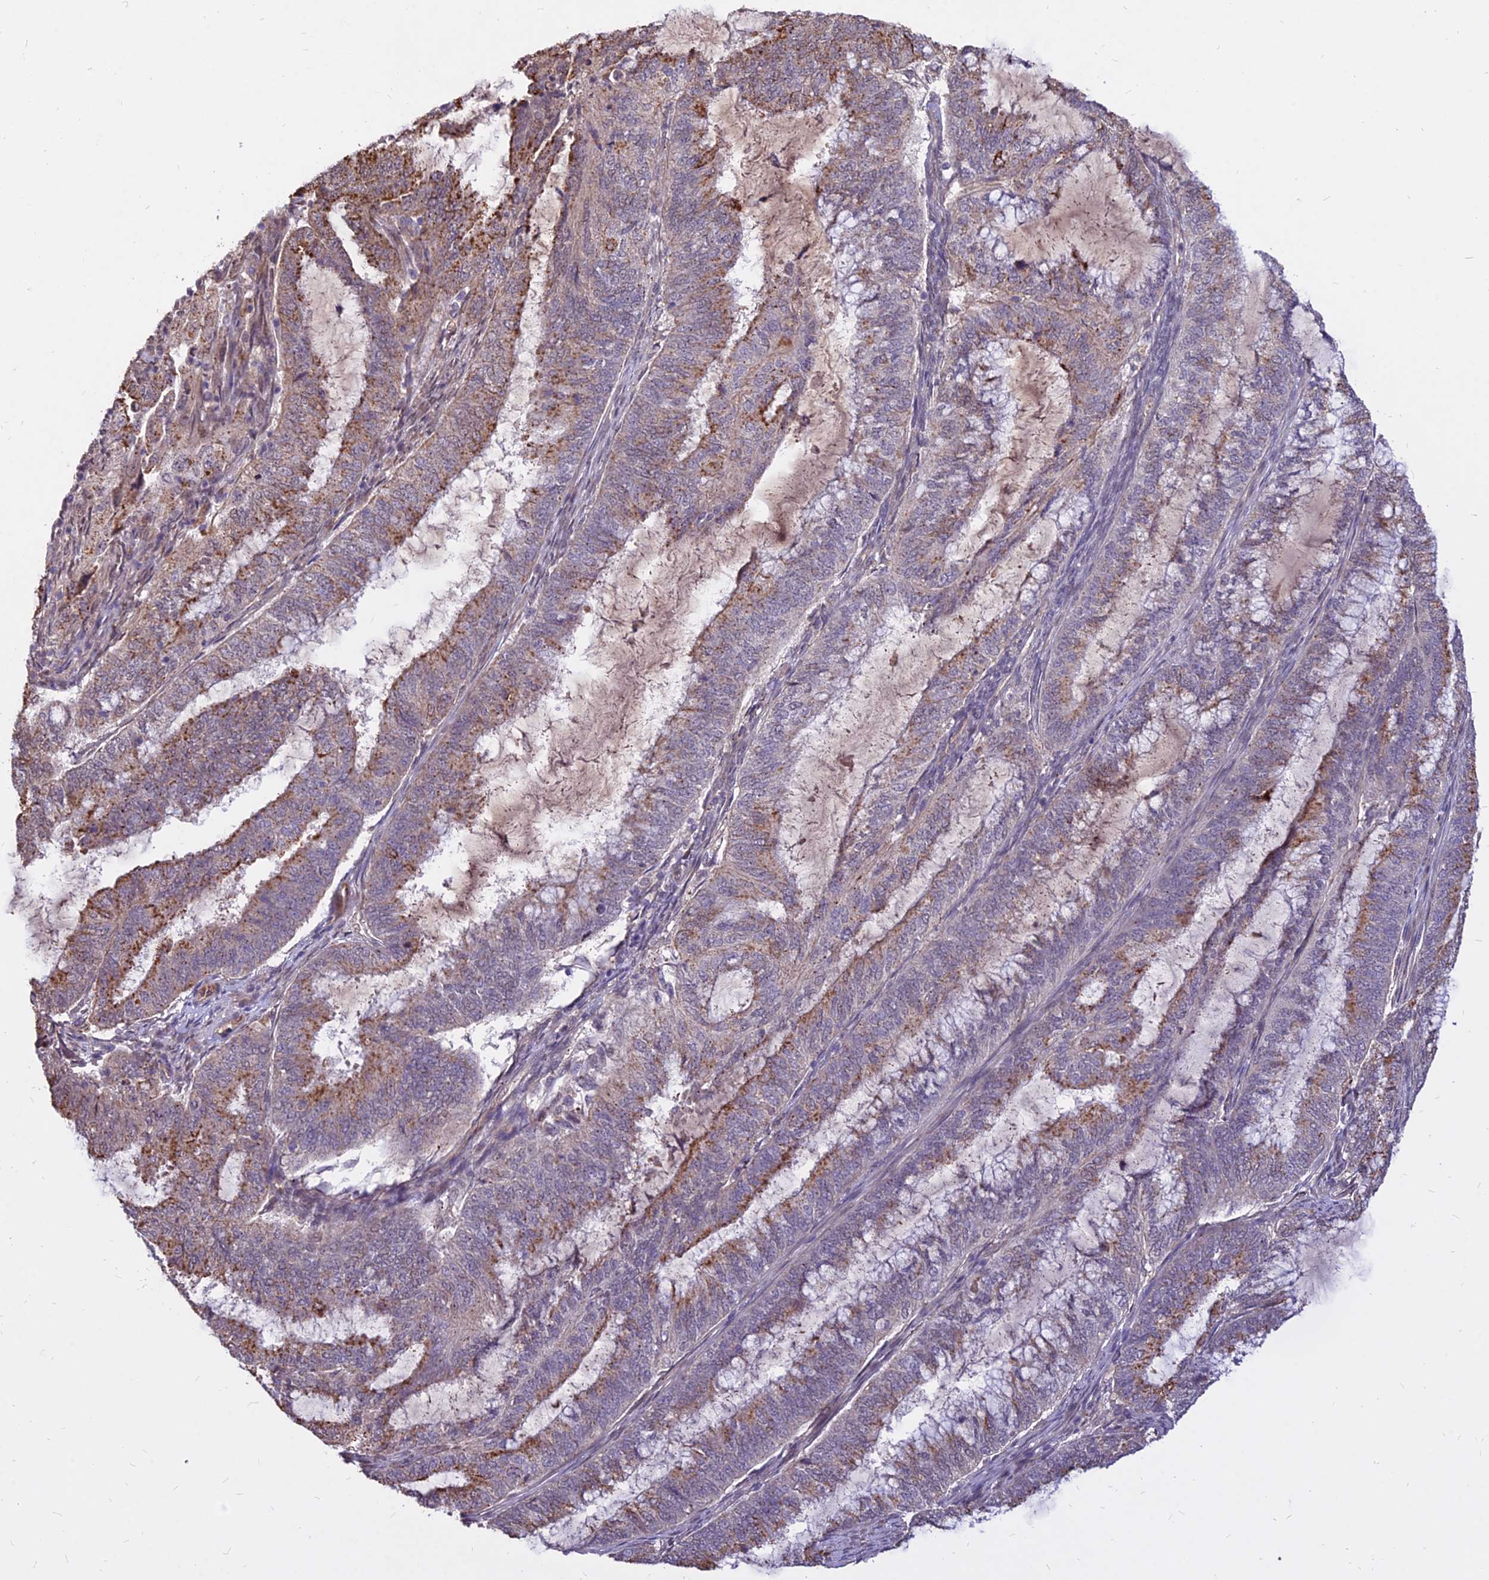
{"staining": {"intensity": "strong", "quantity": "25%-75%", "location": "cytoplasmic/membranous"}, "tissue": "endometrial cancer", "cell_type": "Tumor cells", "image_type": "cancer", "snomed": [{"axis": "morphology", "description": "Adenocarcinoma, NOS"}, {"axis": "topography", "description": "Endometrium"}], "caption": "Endometrial cancer was stained to show a protein in brown. There is high levels of strong cytoplasmic/membranous staining in approximately 25%-75% of tumor cells. (IHC, brightfield microscopy, high magnification).", "gene": "C11orf68", "patient": {"sex": "female", "age": 51}}